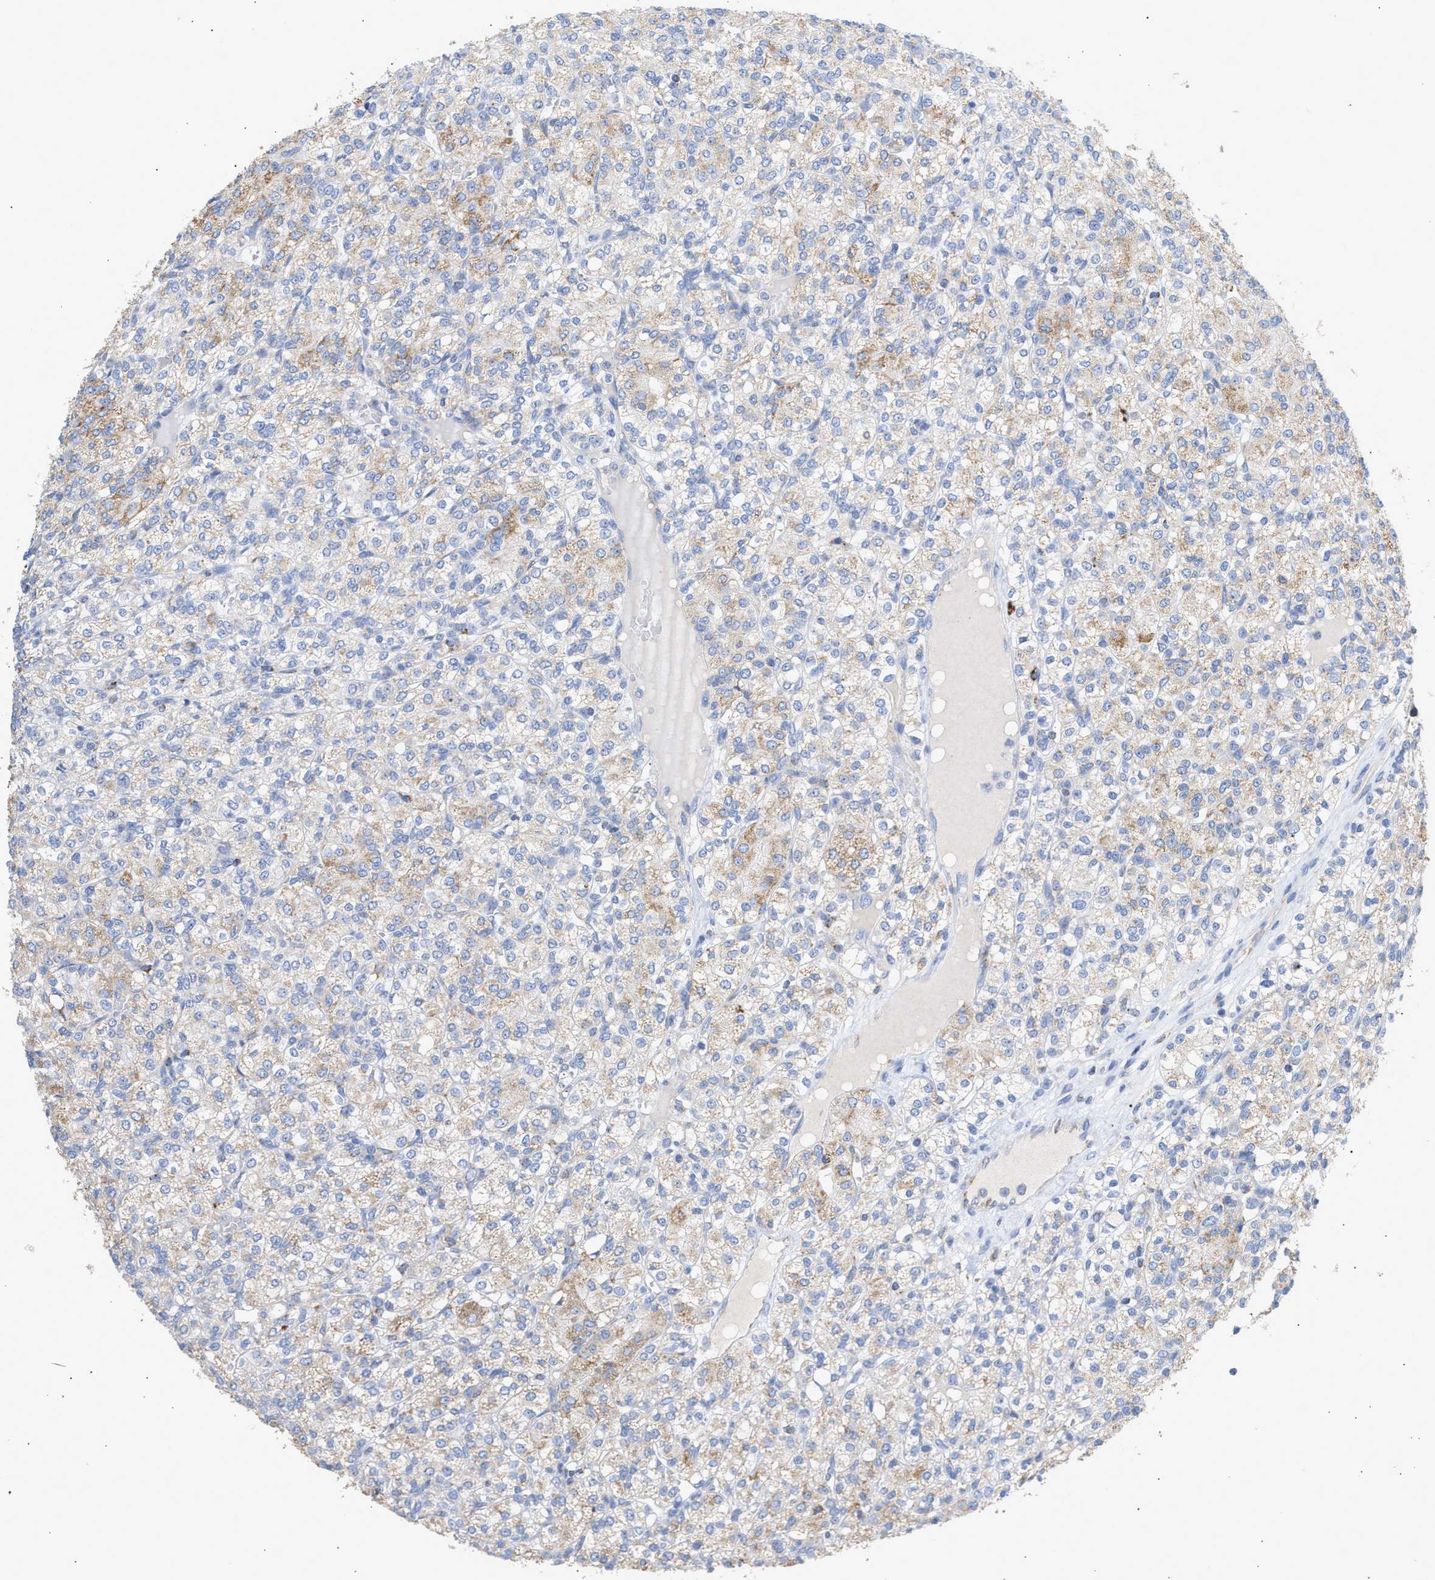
{"staining": {"intensity": "weak", "quantity": ">75%", "location": "cytoplasmic/membranous"}, "tissue": "renal cancer", "cell_type": "Tumor cells", "image_type": "cancer", "snomed": [{"axis": "morphology", "description": "Adenocarcinoma, NOS"}, {"axis": "topography", "description": "Kidney"}], "caption": "Immunohistochemical staining of renal cancer exhibits weak cytoplasmic/membranous protein staining in about >75% of tumor cells. Nuclei are stained in blue.", "gene": "ACOT13", "patient": {"sex": "male", "age": 77}}